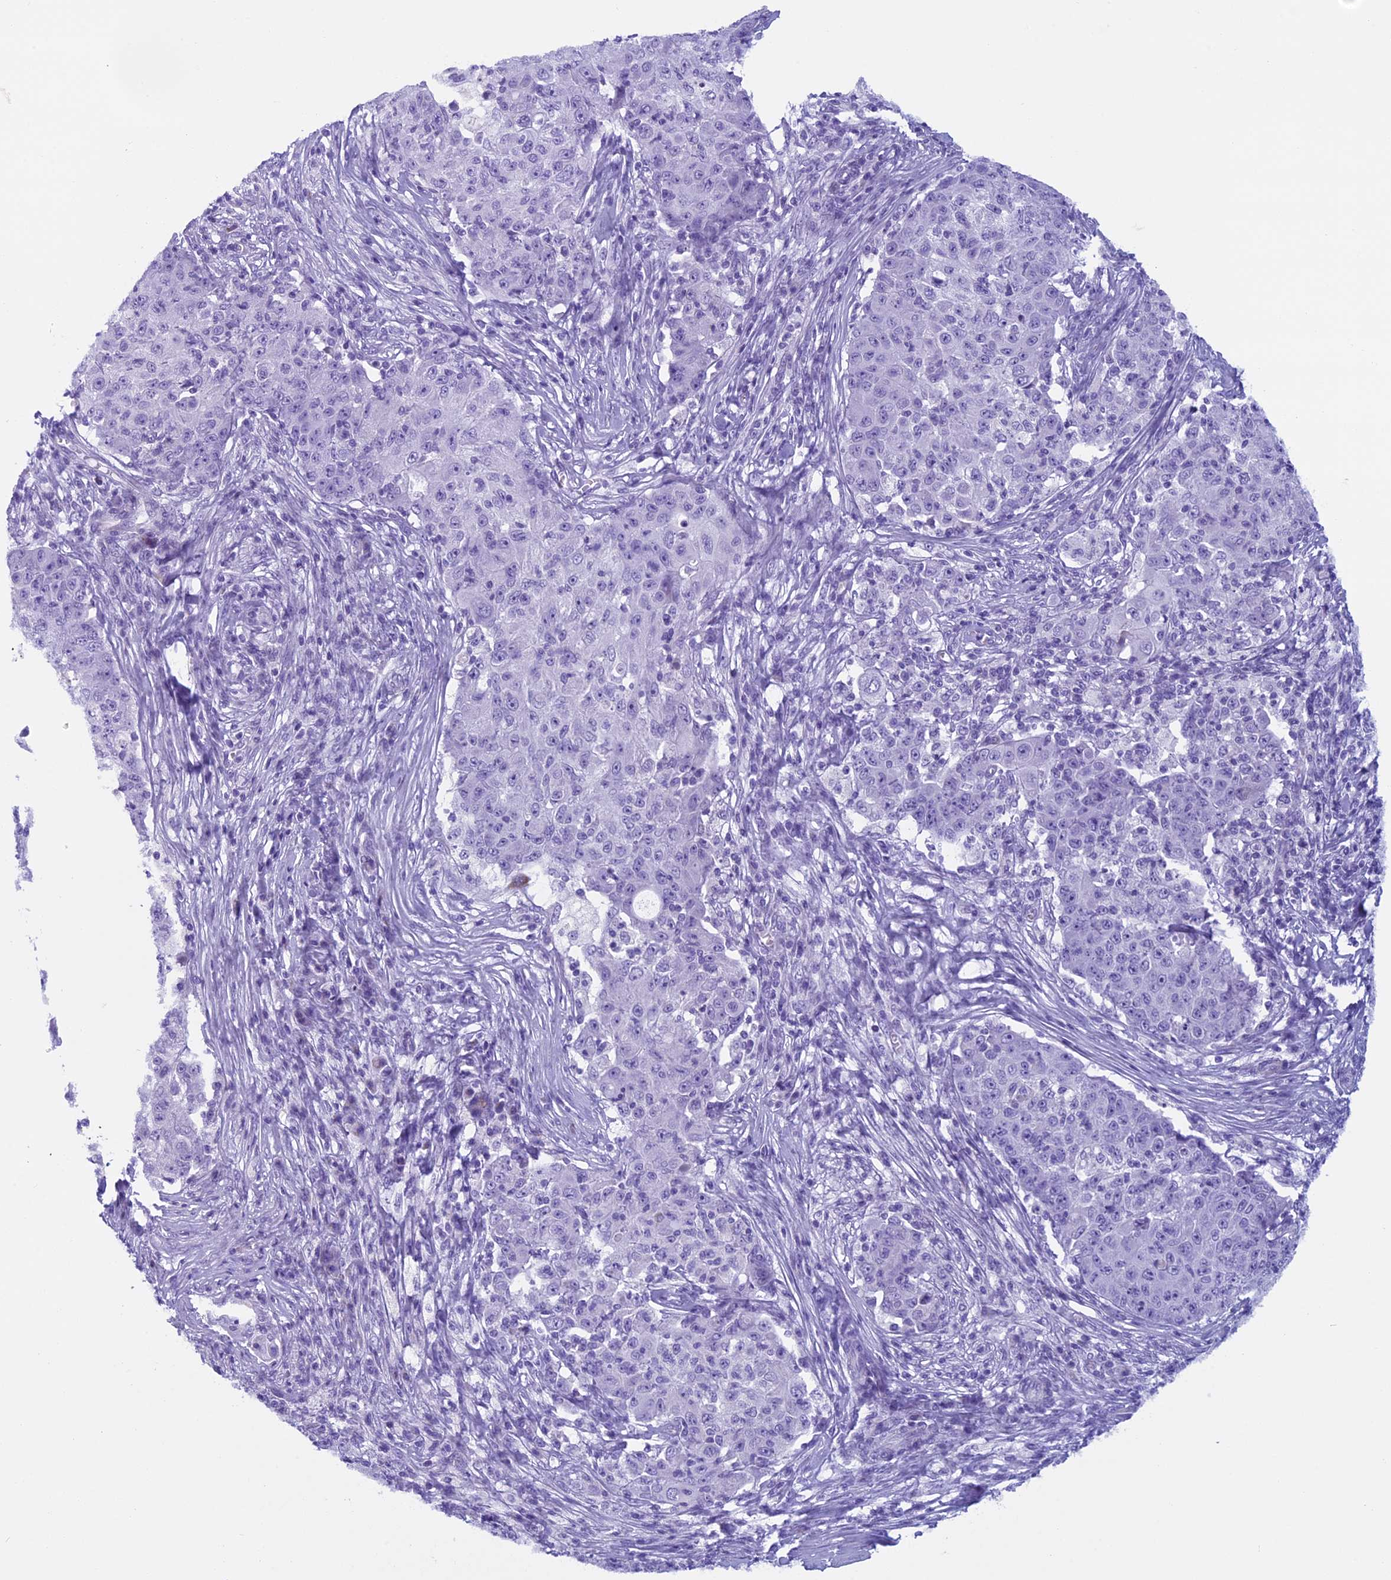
{"staining": {"intensity": "negative", "quantity": "none", "location": "none"}, "tissue": "ovarian cancer", "cell_type": "Tumor cells", "image_type": "cancer", "snomed": [{"axis": "morphology", "description": "Carcinoma, endometroid"}, {"axis": "topography", "description": "Ovary"}], "caption": "Immunohistochemistry photomicrograph of neoplastic tissue: endometroid carcinoma (ovarian) stained with DAB shows no significant protein positivity in tumor cells.", "gene": "ZNF563", "patient": {"sex": "female", "age": 42}}